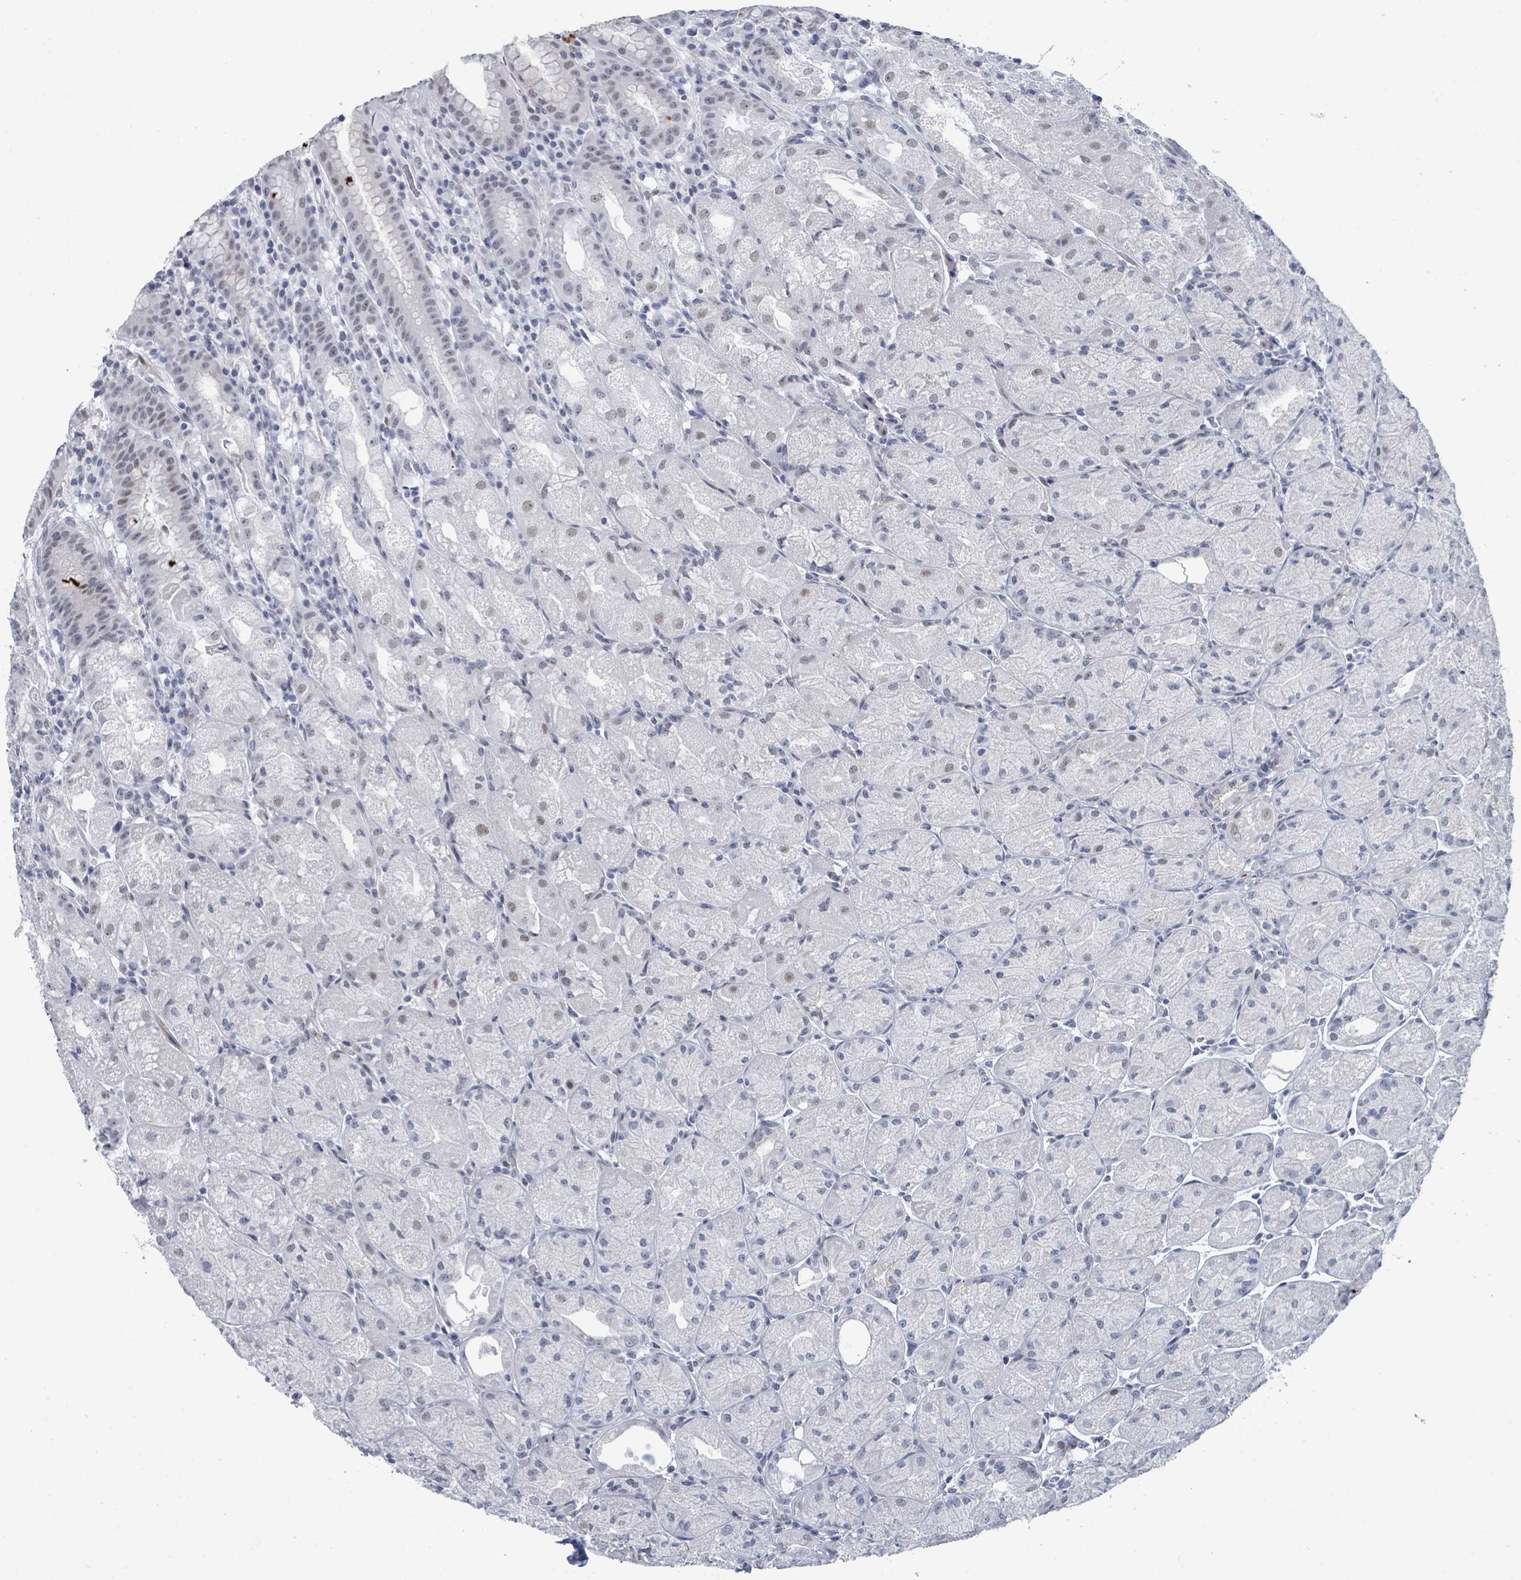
{"staining": {"intensity": "moderate", "quantity": "<25%", "location": "nuclear"}, "tissue": "stomach", "cell_type": "Glandular cells", "image_type": "normal", "snomed": [{"axis": "morphology", "description": "Normal tissue, NOS"}, {"axis": "topography", "description": "Stomach, upper"}], "caption": "This histopathology image demonstrates unremarkable stomach stained with immunohistochemistry to label a protein in brown. The nuclear of glandular cells show moderate positivity for the protein. Nuclei are counter-stained blue.", "gene": "CT45A10", "patient": {"sex": "male", "age": 52}}